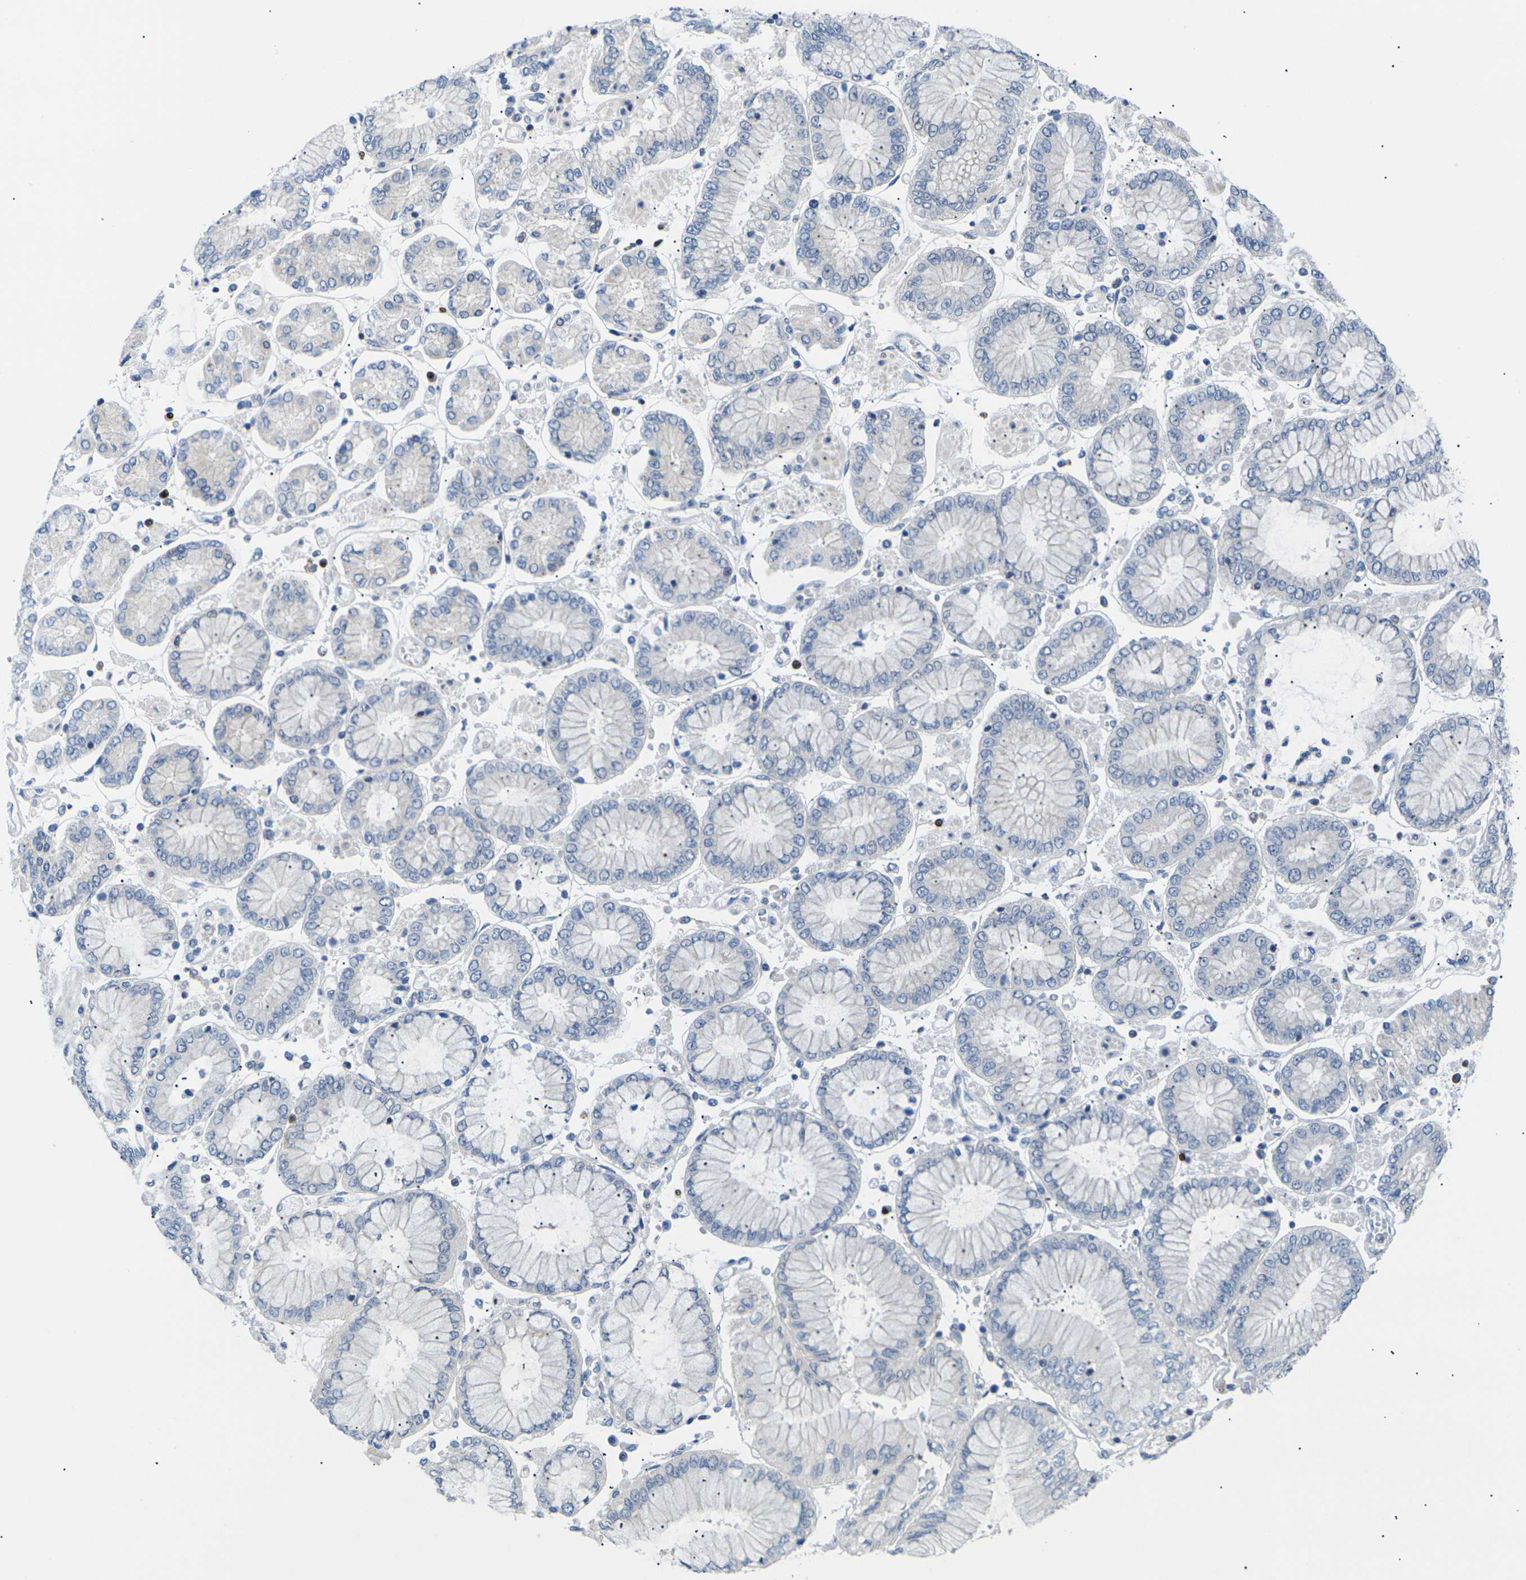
{"staining": {"intensity": "negative", "quantity": "none", "location": "none"}, "tissue": "stomach cancer", "cell_type": "Tumor cells", "image_type": "cancer", "snomed": [{"axis": "morphology", "description": "Adenocarcinoma, NOS"}, {"axis": "topography", "description": "Stomach"}], "caption": "There is no significant expression in tumor cells of stomach cancer. (DAB immunohistochemistry visualized using brightfield microscopy, high magnification).", "gene": "RPS6KA3", "patient": {"sex": "male", "age": 76}}